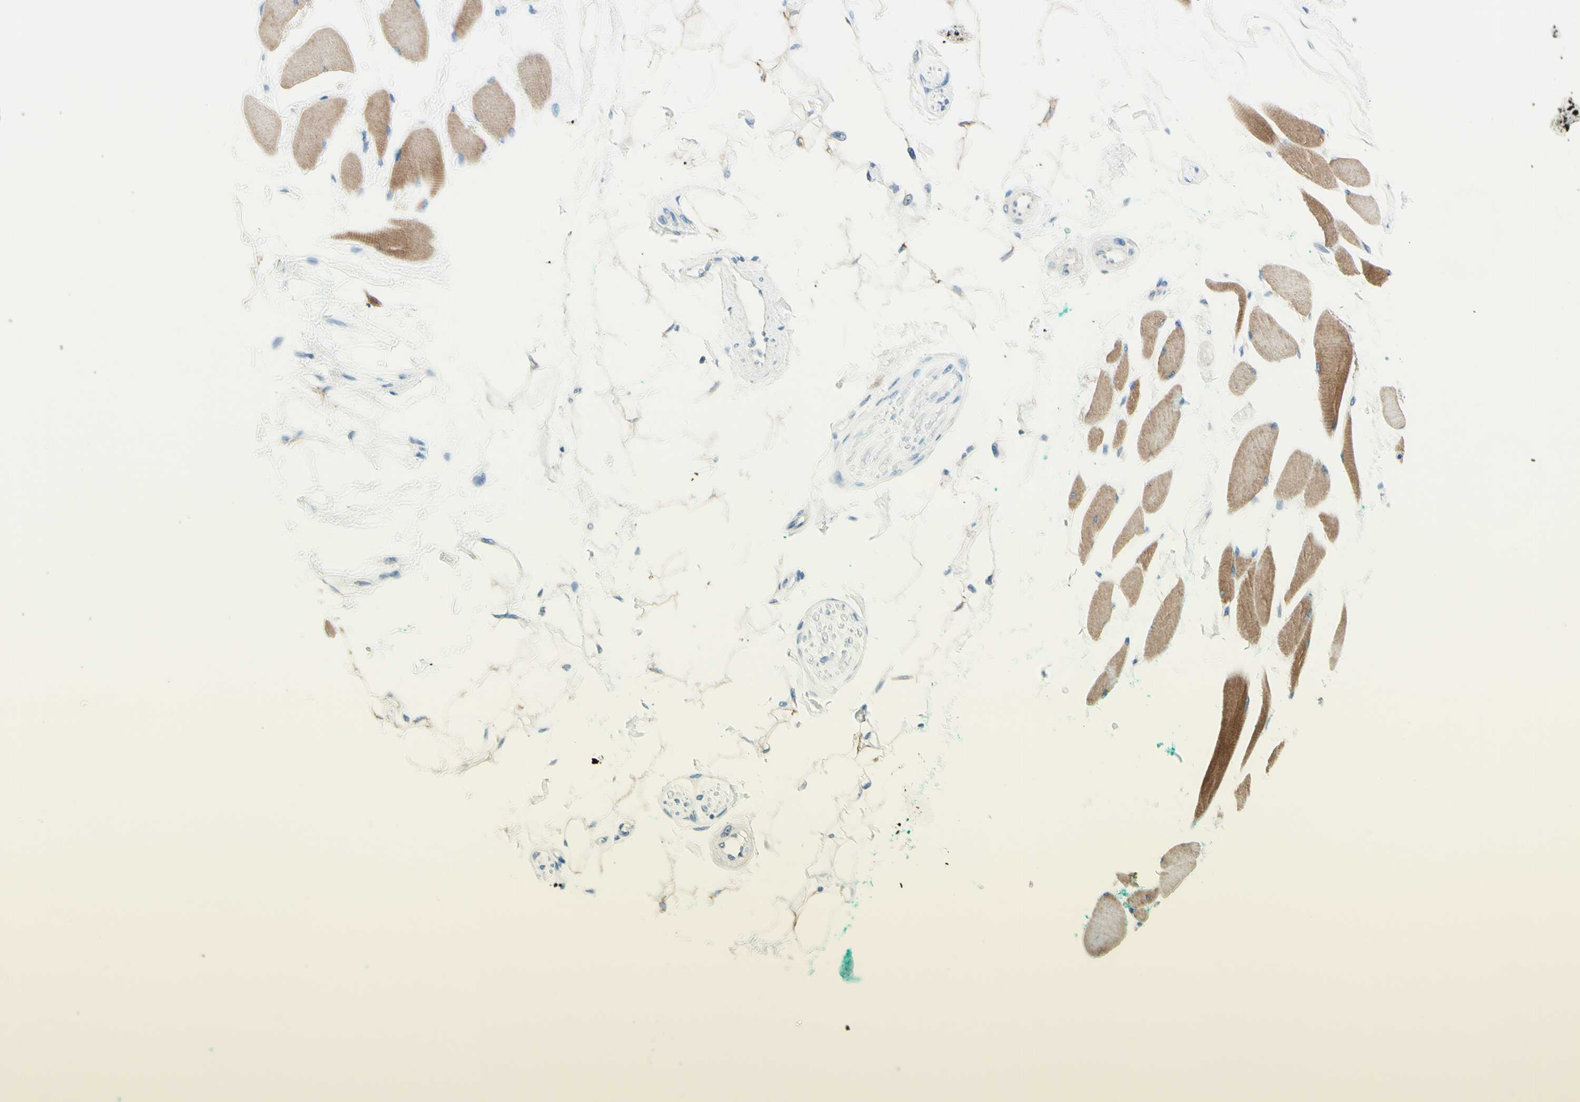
{"staining": {"intensity": "moderate", "quantity": ">75%", "location": "cytoplasmic/membranous"}, "tissue": "skeletal muscle", "cell_type": "Myocytes", "image_type": "normal", "snomed": [{"axis": "morphology", "description": "Normal tissue, NOS"}, {"axis": "topography", "description": "Skeletal muscle"}, {"axis": "topography", "description": "Oral tissue"}, {"axis": "topography", "description": "Peripheral nerve tissue"}], "caption": "Immunohistochemical staining of normal human skeletal muscle displays >75% levels of moderate cytoplasmic/membranous protein positivity in approximately >75% of myocytes.", "gene": "JPH1", "patient": {"sex": "female", "age": 84}}